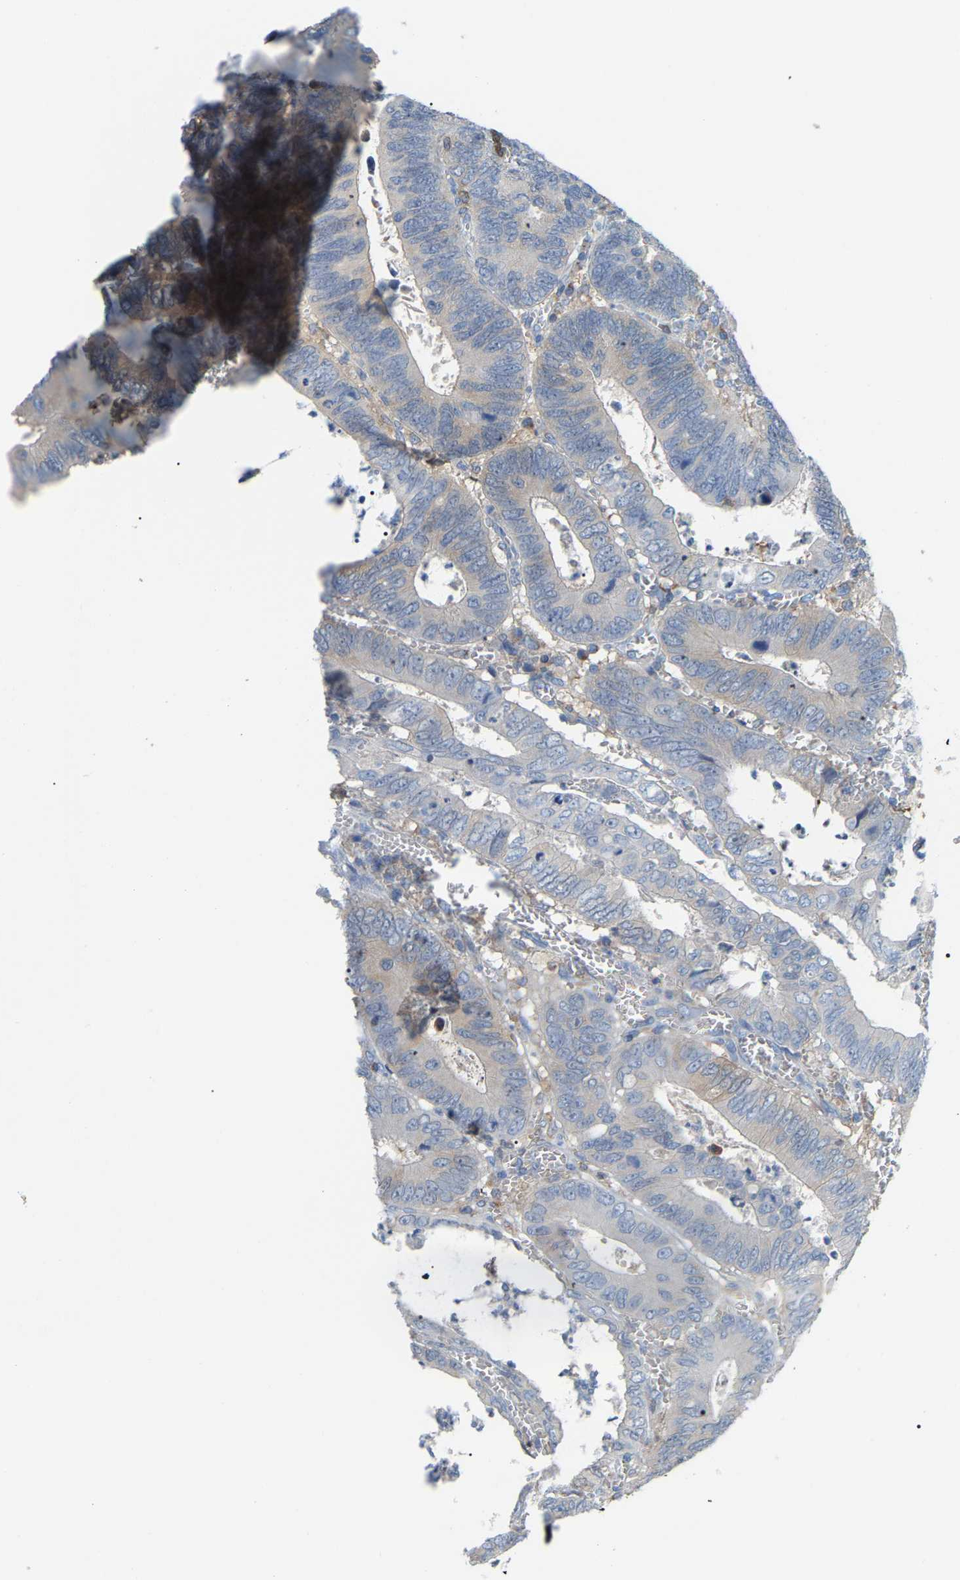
{"staining": {"intensity": "negative", "quantity": "none", "location": "none"}, "tissue": "colorectal cancer", "cell_type": "Tumor cells", "image_type": "cancer", "snomed": [{"axis": "morphology", "description": "Inflammation, NOS"}, {"axis": "morphology", "description": "Adenocarcinoma, NOS"}, {"axis": "topography", "description": "Colon"}], "caption": "IHC histopathology image of neoplastic tissue: colorectal cancer (adenocarcinoma) stained with DAB (3,3'-diaminobenzidine) exhibits no significant protein expression in tumor cells.", "gene": "CROT", "patient": {"sex": "male", "age": 72}}